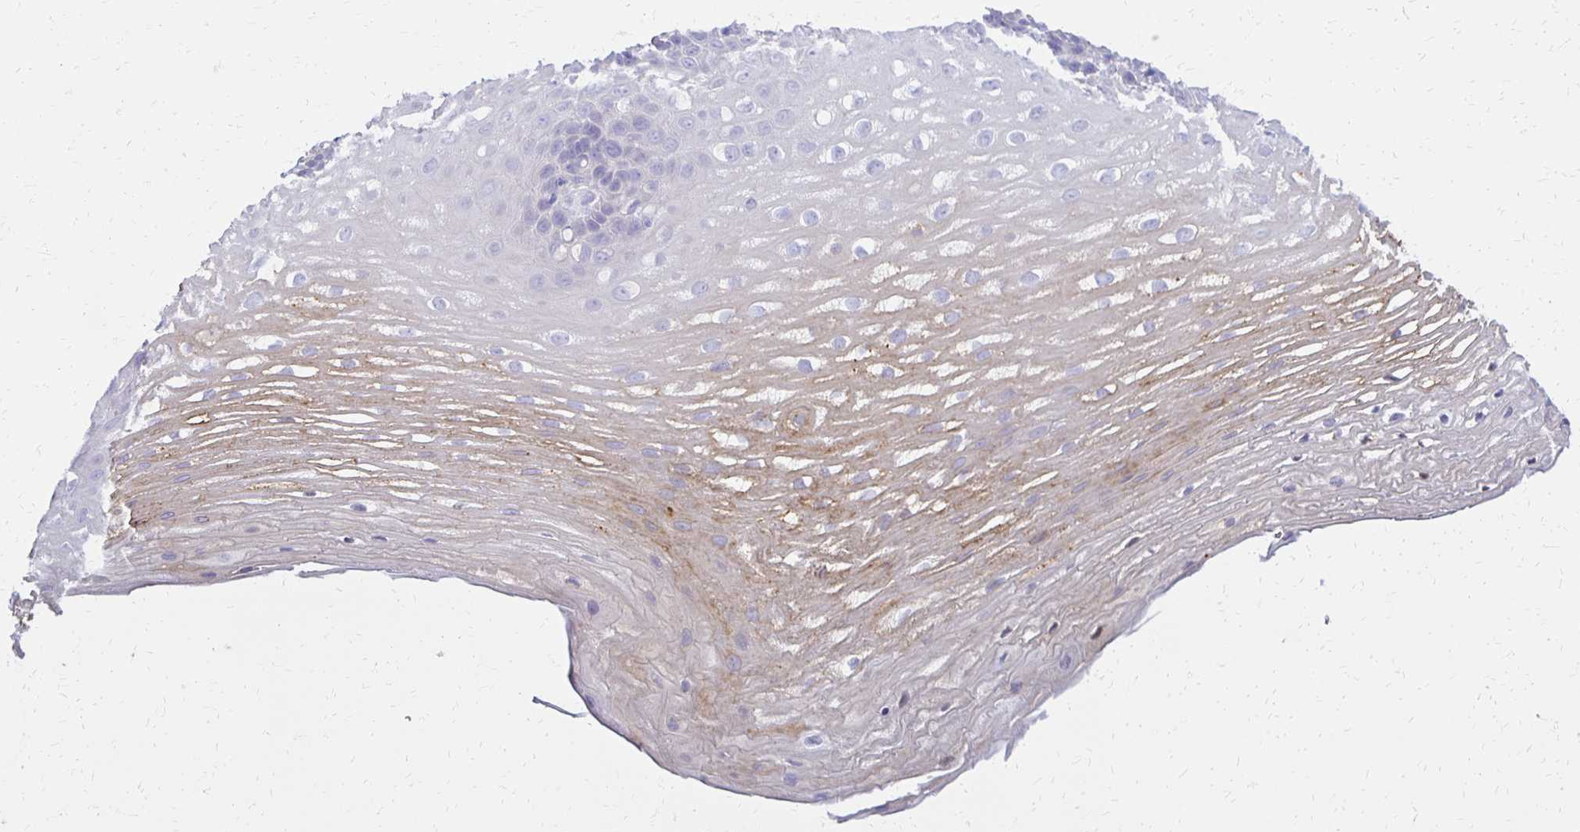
{"staining": {"intensity": "moderate", "quantity": "<25%", "location": "cytoplasmic/membranous"}, "tissue": "esophagus", "cell_type": "Squamous epithelial cells", "image_type": "normal", "snomed": [{"axis": "morphology", "description": "Normal tissue, NOS"}, {"axis": "topography", "description": "Esophagus"}], "caption": "A low amount of moderate cytoplasmic/membranous expression is seen in about <25% of squamous epithelial cells in benign esophagus. Ihc stains the protein in brown and the nuclei are stained blue.", "gene": "FNTB", "patient": {"sex": "male", "age": 62}}